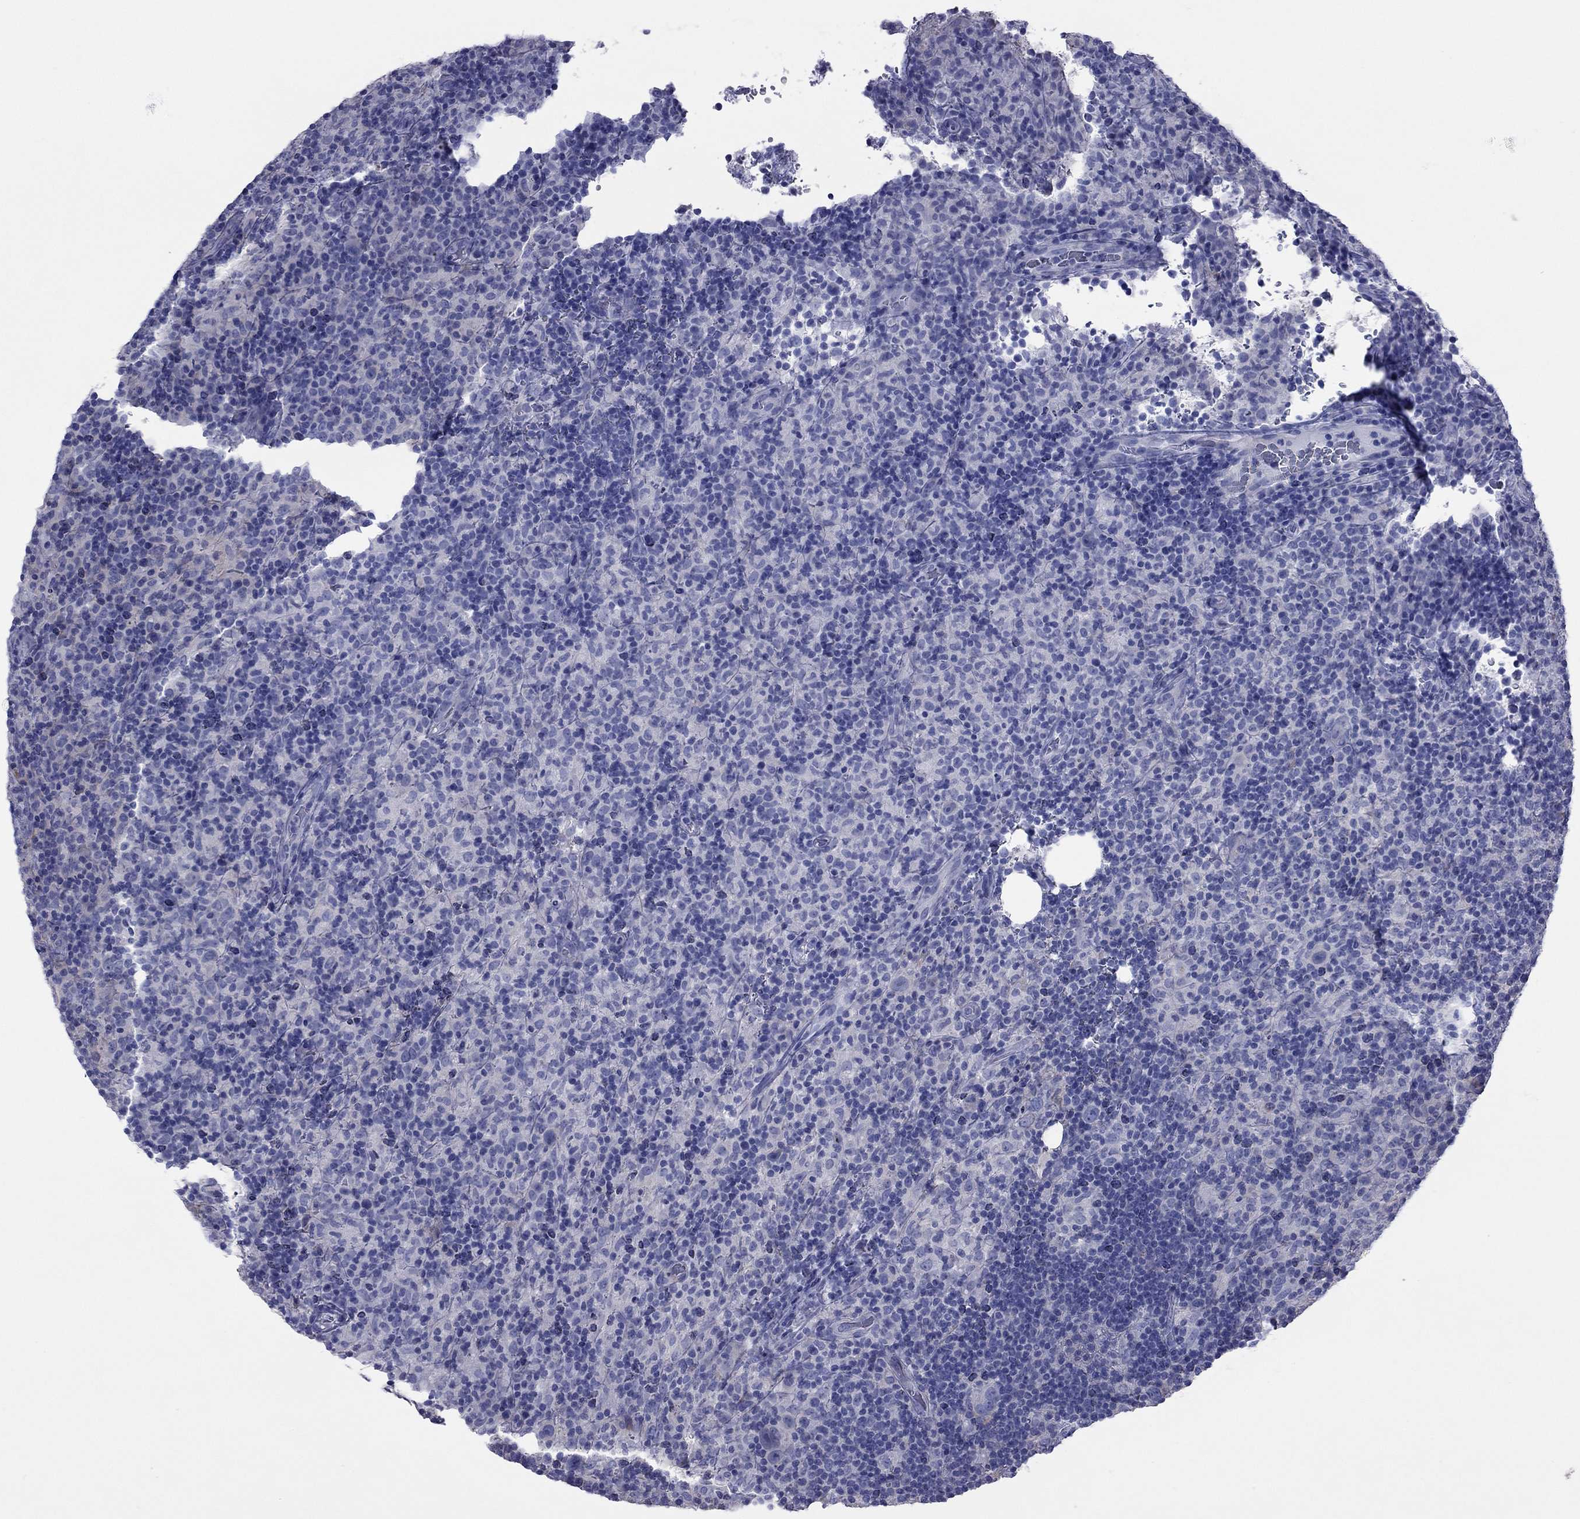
{"staining": {"intensity": "negative", "quantity": "none", "location": "none"}, "tissue": "lymphoma", "cell_type": "Tumor cells", "image_type": "cancer", "snomed": [{"axis": "morphology", "description": "Hodgkin's disease, NOS"}, {"axis": "topography", "description": "Lymph node"}], "caption": "Hodgkin's disease was stained to show a protein in brown. There is no significant expression in tumor cells.", "gene": "ACTL7B", "patient": {"sex": "male", "age": 70}}